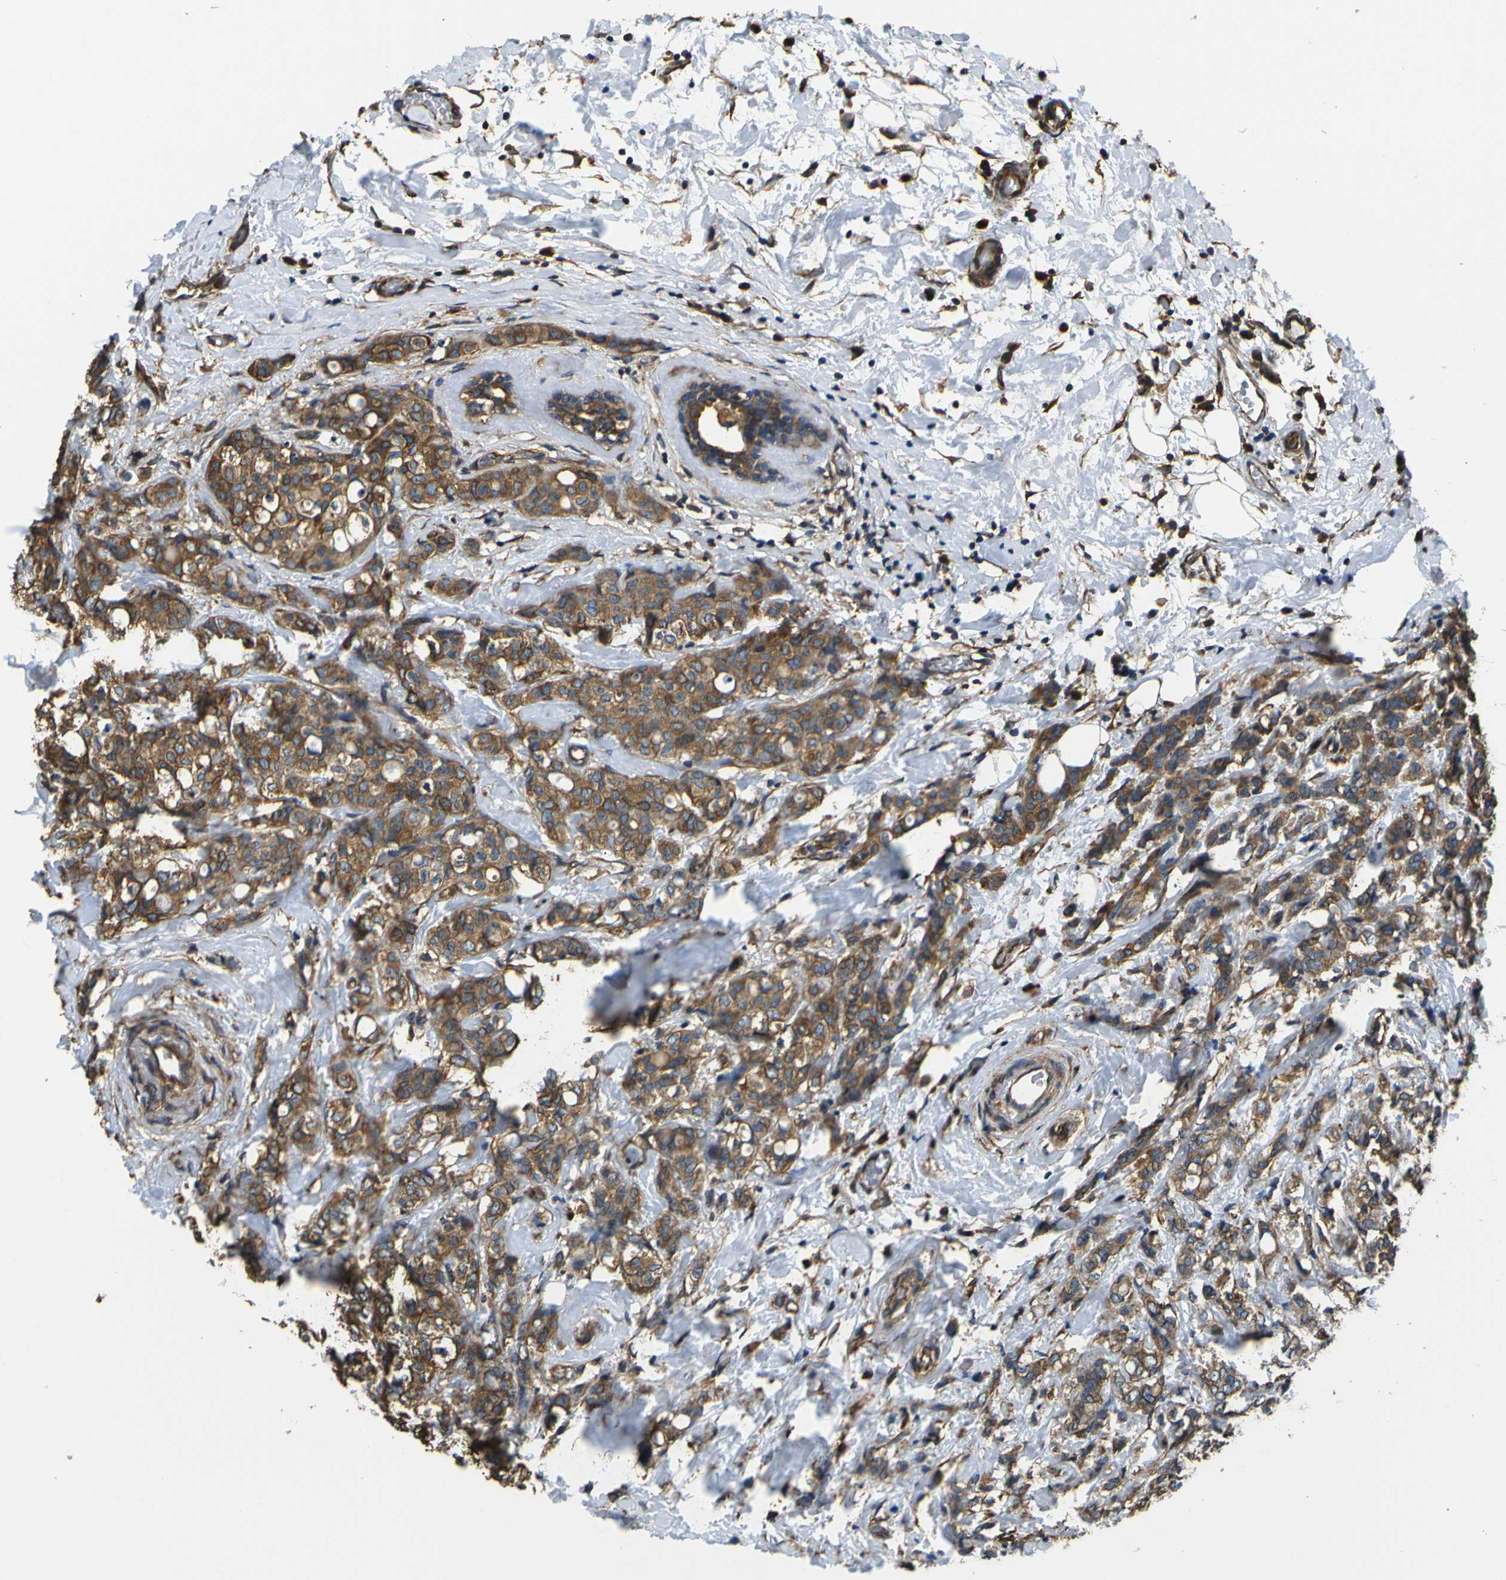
{"staining": {"intensity": "moderate", "quantity": ">75%", "location": "cytoplasmic/membranous"}, "tissue": "breast cancer", "cell_type": "Tumor cells", "image_type": "cancer", "snomed": [{"axis": "morphology", "description": "Lobular carcinoma"}, {"axis": "topography", "description": "Breast"}], "caption": "Tumor cells display moderate cytoplasmic/membranous staining in approximately >75% of cells in breast cancer.", "gene": "TUBB", "patient": {"sex": "female", "age": 60}}